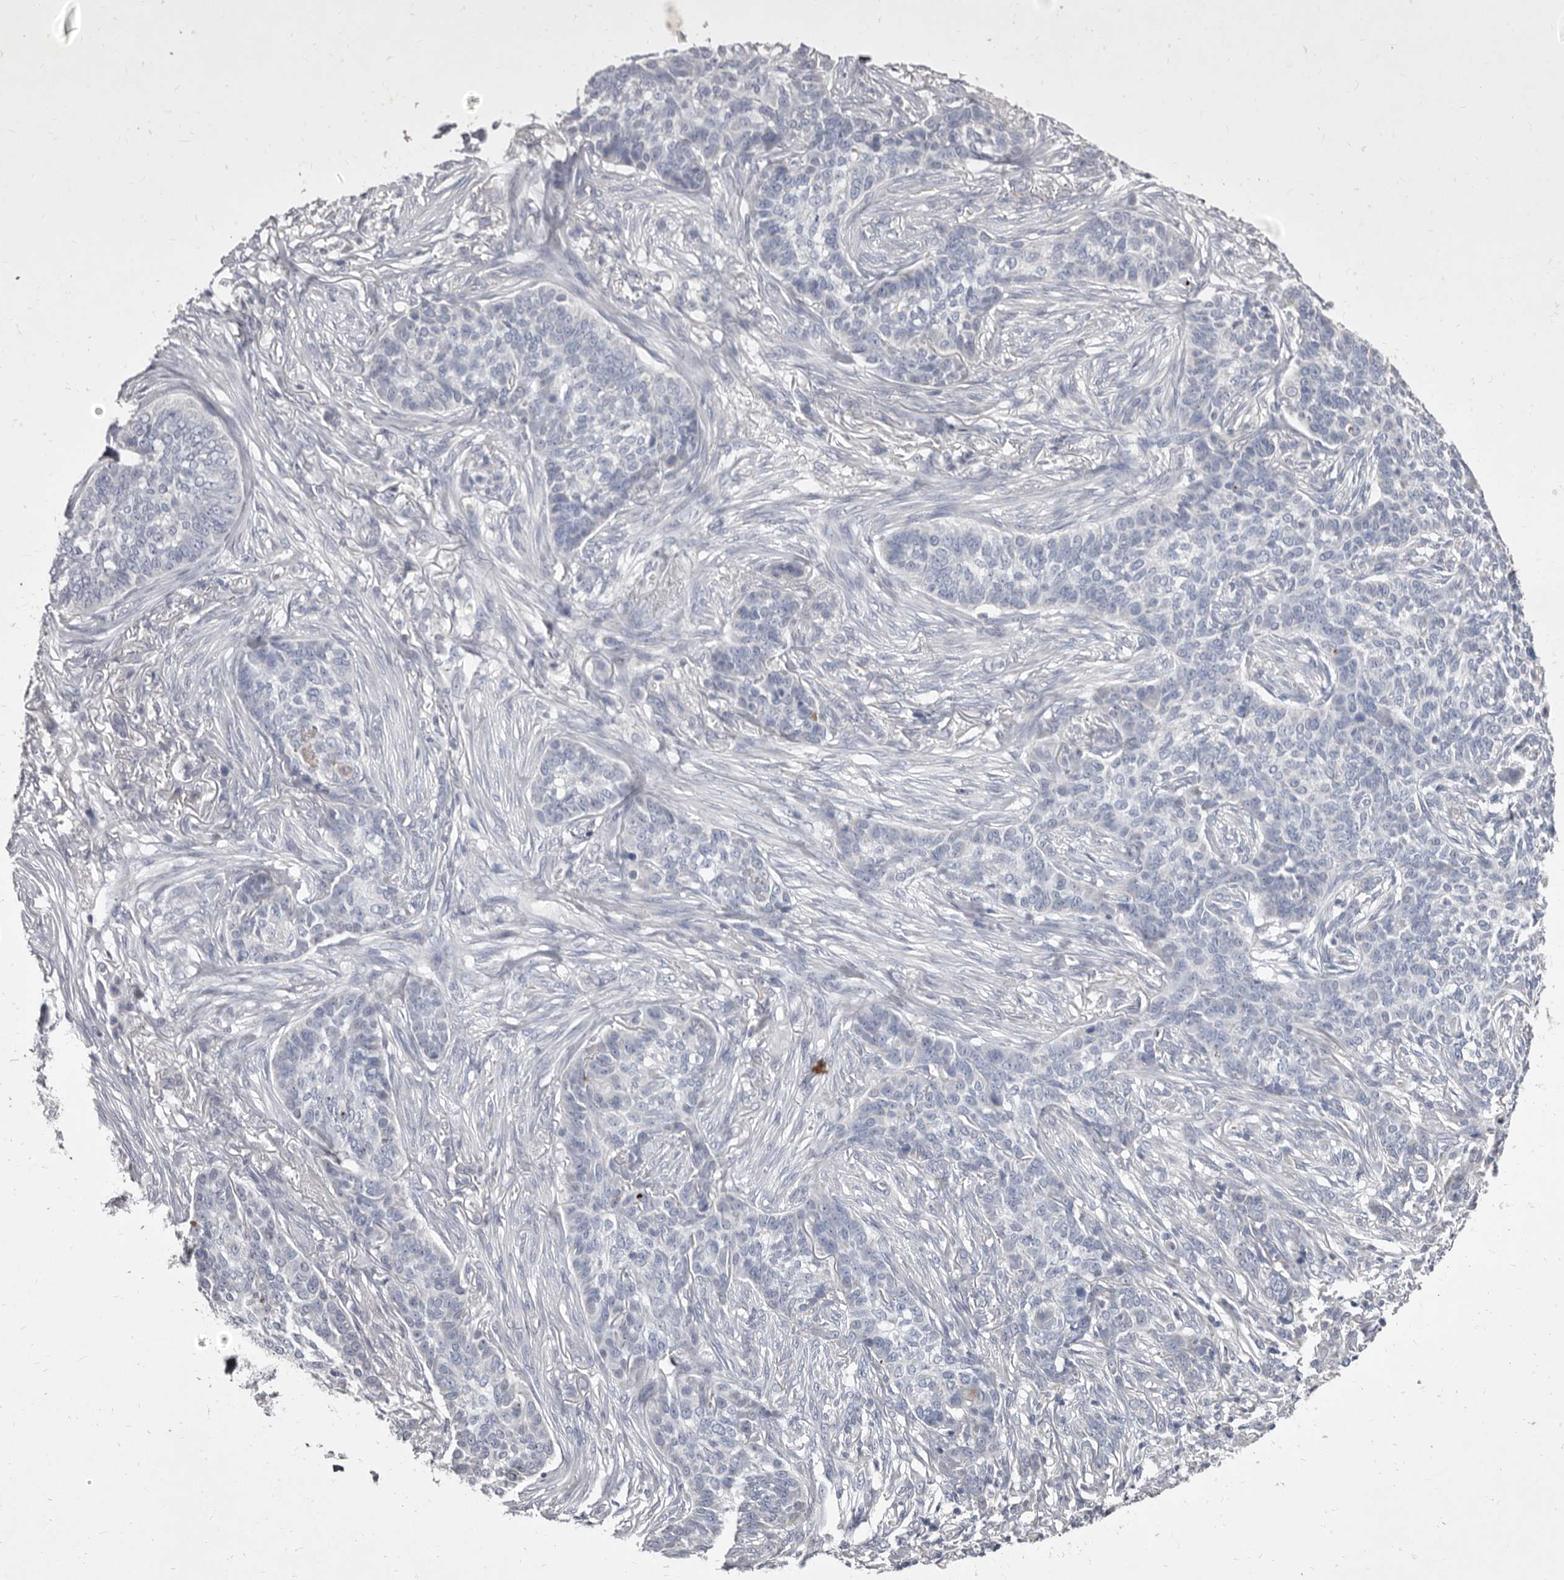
{"staining": {"intensity": "negative", "quantity": "none", "location": "none"}, "tissue": "skin cancer", "cell_type": "Tumor cells", "image_type": "cancer", "snomed": [{"axis": "morphology", "description": "Basal cell carcinoma"}, {"axis": "topography", "description": "Skin"}], "caption": "A photomicrograph of skin cancer (basal cell carcinoma) stained for a protein displays no brown staining in tumor cells.", "gene": "CYP2E1", "patient": {"sex": "male", "age": 85}}